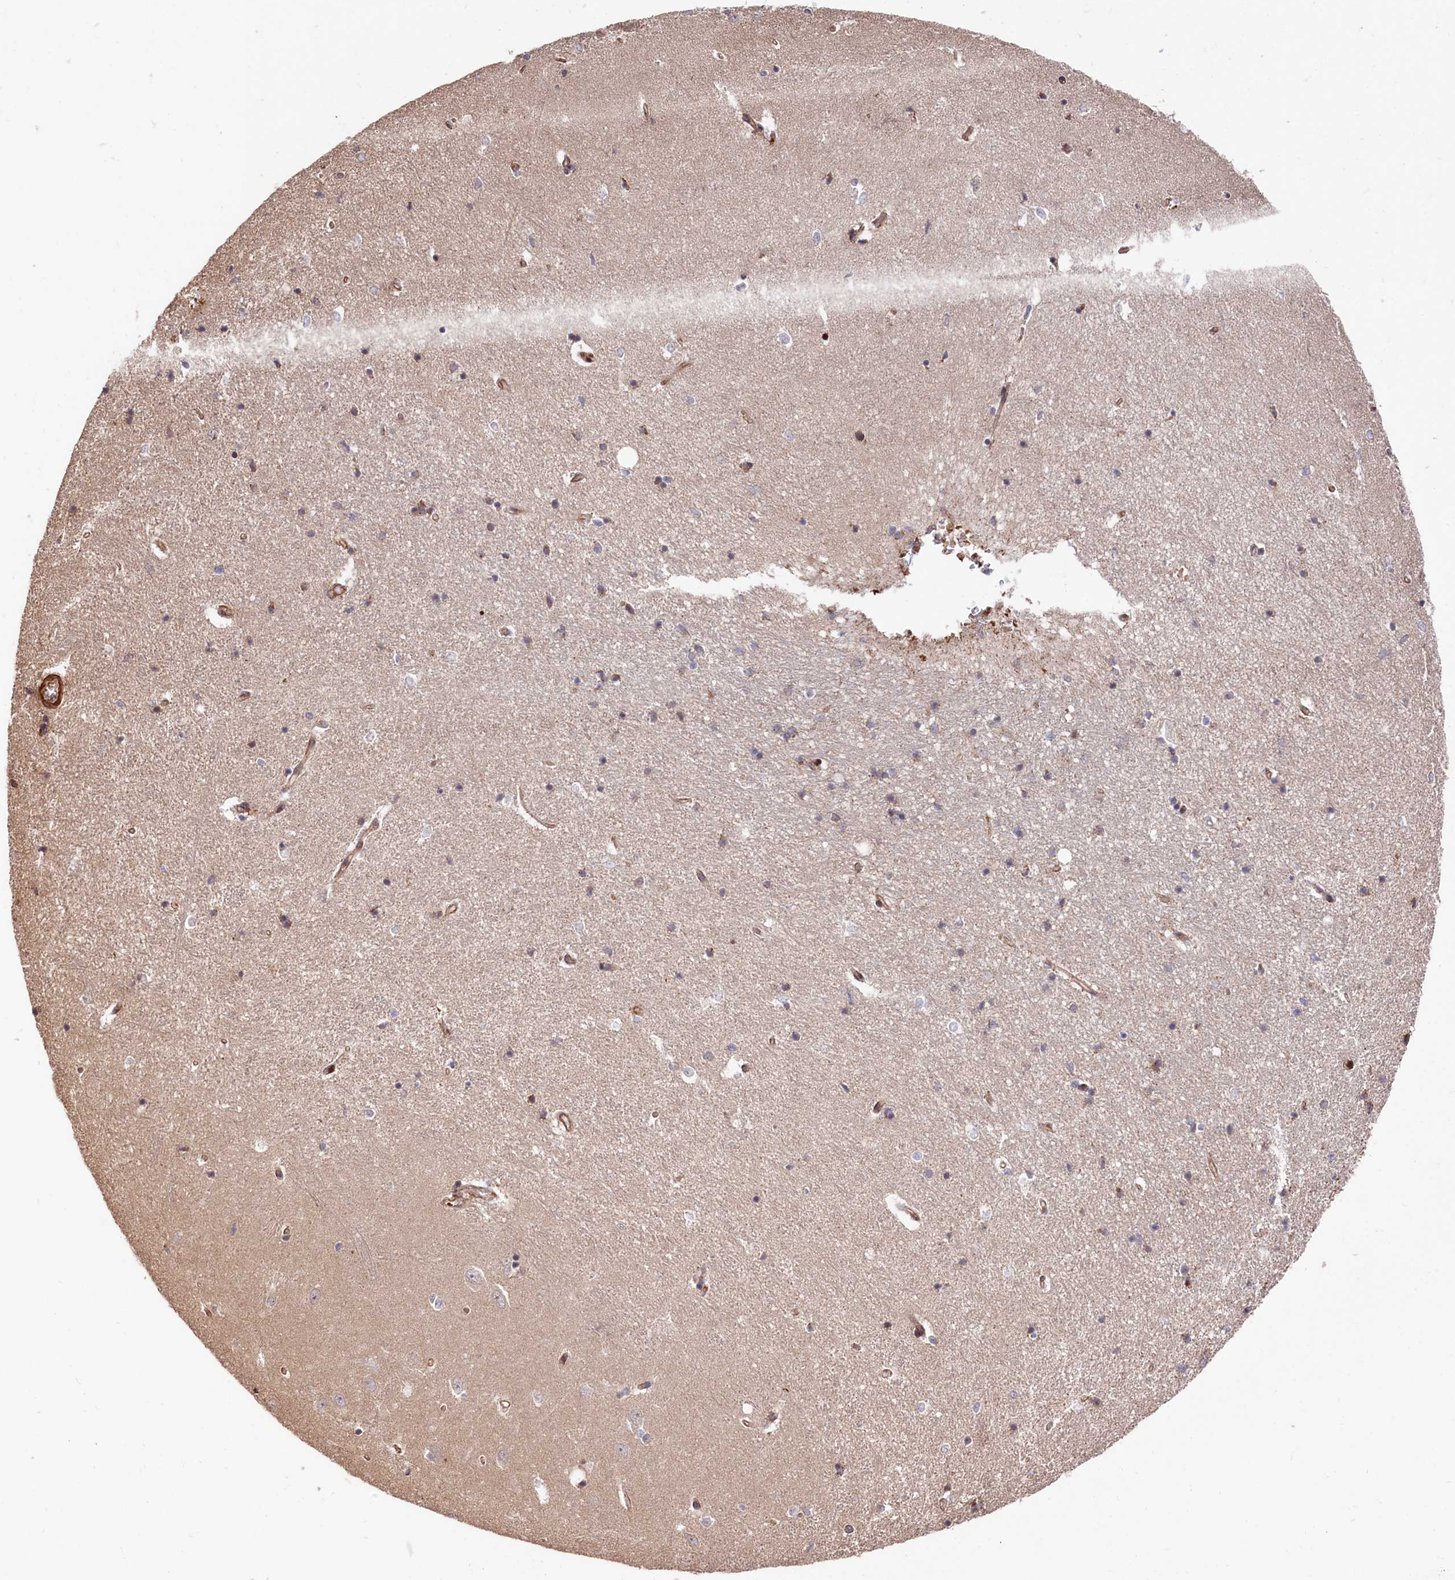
{"staining": {"intensity": "weak", "quantity": "25%-75%", "location": "cytoplasmic/membranous"}, "tissue": "hippocampus", "cell_type": "Glial cells", "image_type": "normal", "snomed": [{"axis": "morphology", "description": "Normal tissue, NOS"}, {"axis": "topography", "description": "Hippocampus"}], "caption": "Glial cells demonstrate low levels of weak cytoplasmic/membranous expression in about 25%-75% of cells in unremarkable human hippocampus.", "gene": "TNKS1BP1", "patient": {"sex": "female", "age": 64}}